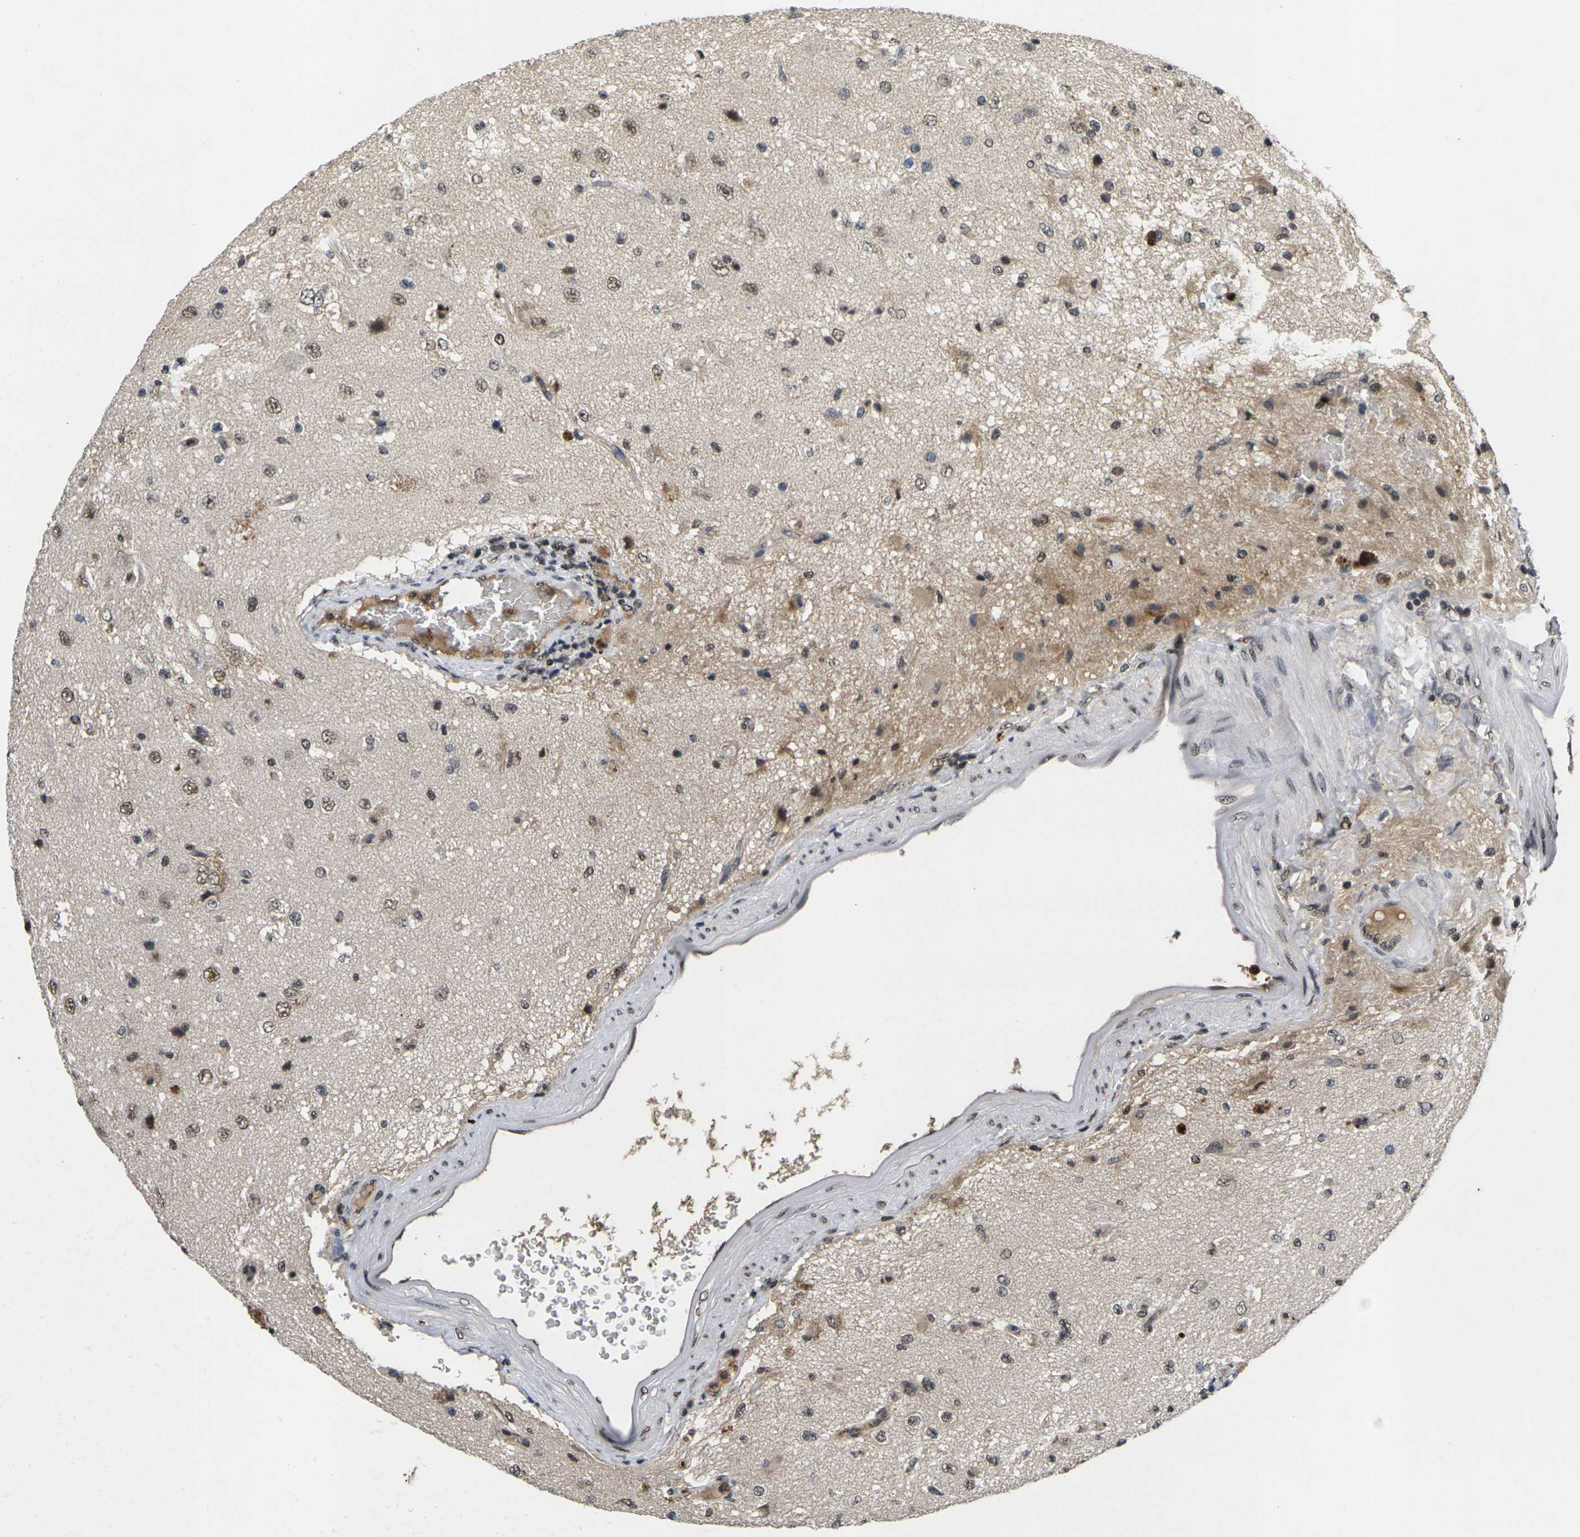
{"staining": {"intensity": "strong", "quantity": ">75%", "location": "nuclear"}, "tissue": "glioma", "cell_type": "Tumor cells", "image_type": "cancer", "snomed": [{"axis": "morphology", "description": "Glioma, malignant, High grade"}, {"axis": "topography", "description": "pancreas cauda"}], "caption": "Glioma stained with IHC shows strong nuclear staining in about >75% of tumor cells. (brown staining indicates protein expression, while blue staining denotes nuclei).", "gene": "GTF2E1", "patient": {"sex": "male", "age": 60}}